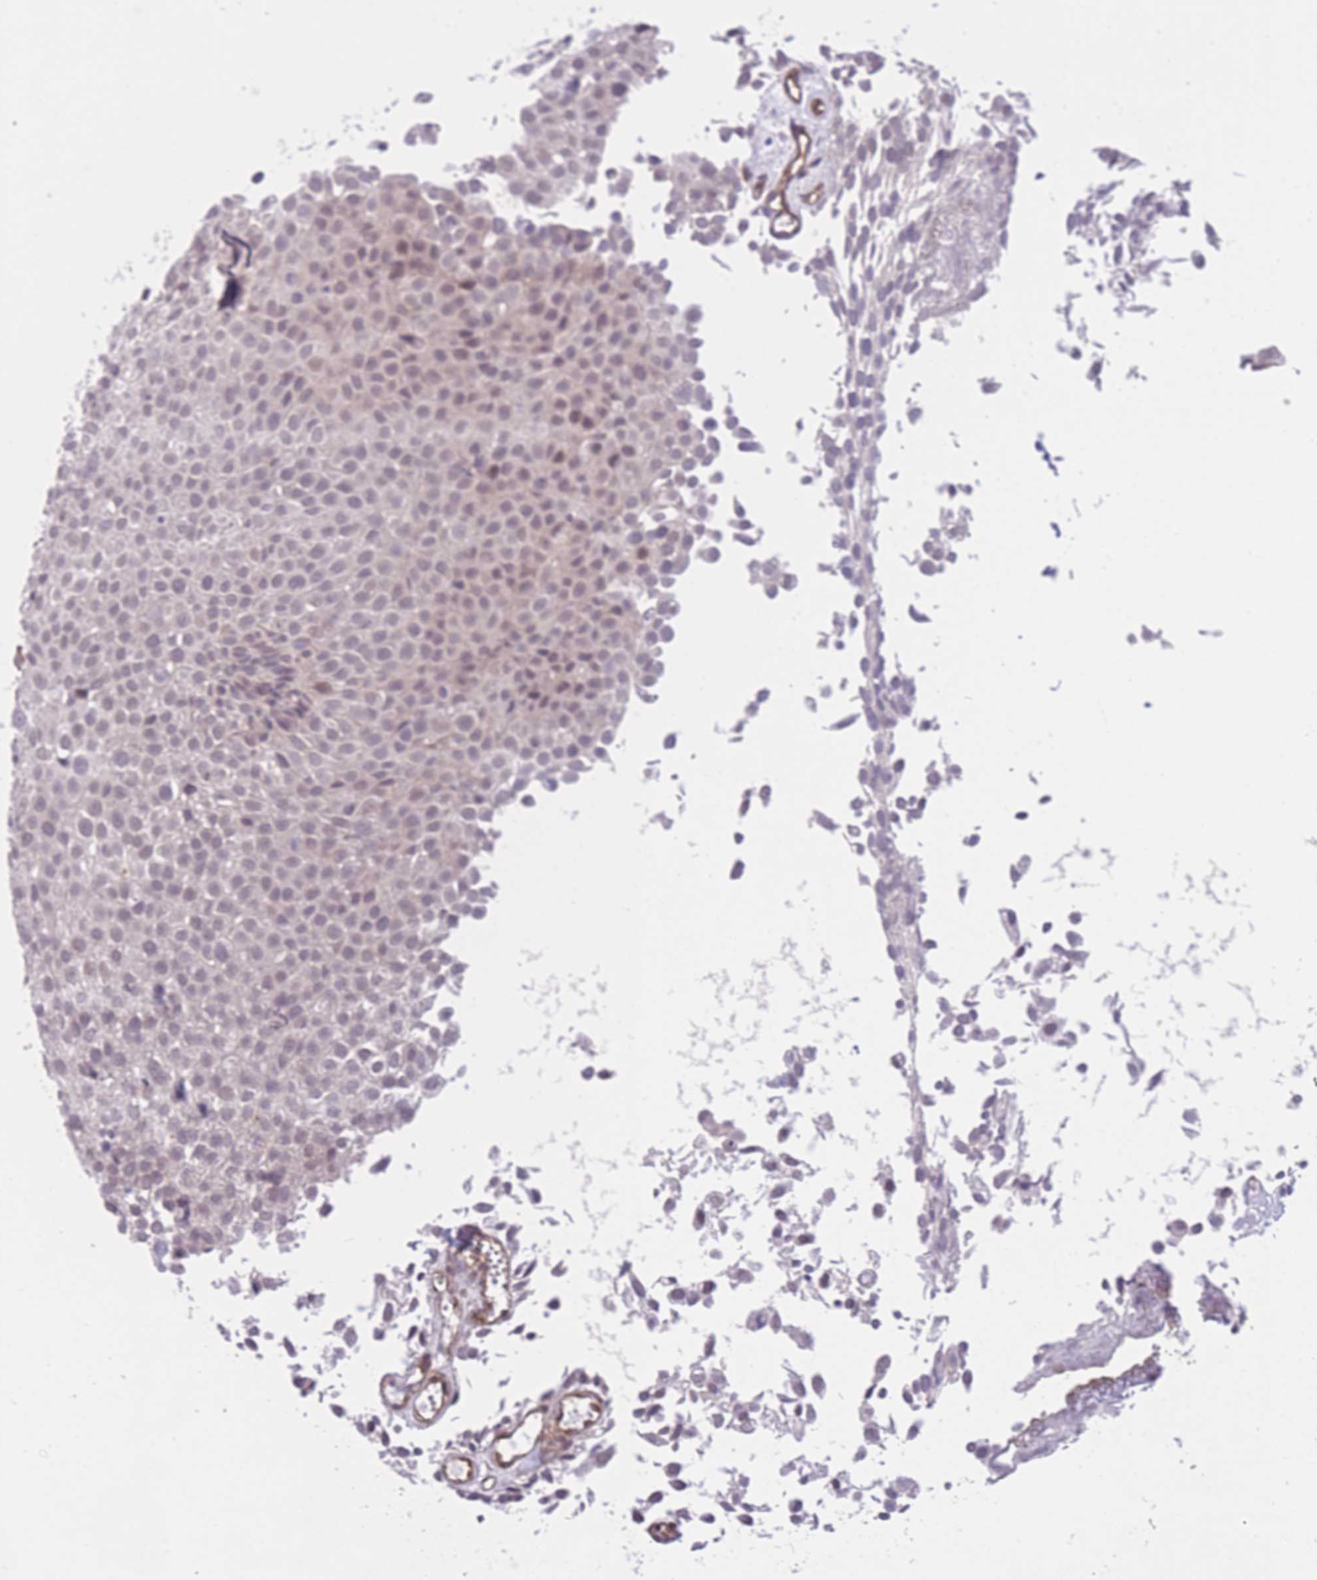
{"staining": {"intensity": "weak", "quantity": "<25%", "location": "nuclear"}, "tissue": "urothelial cancer", "cell_type": "Tumor cells", "image_type": "cancer", "snomed": [{"axis": "morphology", "description": "Urothelial carcinoma, Low grade"}, {"axis": "topography", "description": "Urinary bladder"}], "caption": "Low-grade urothelial carcinoma was stained to show a protein in brown. There is no significant expression in tumor cells. The staining was performed using DAB (3,3'-diaminobenzidine) to visualize the protein expression in brown, while the nuclei were stained in blue with hematoxylin (Magnification: 20x).", "gene": "QTRT1", "patient": {"sex": "male", "age": 88}}